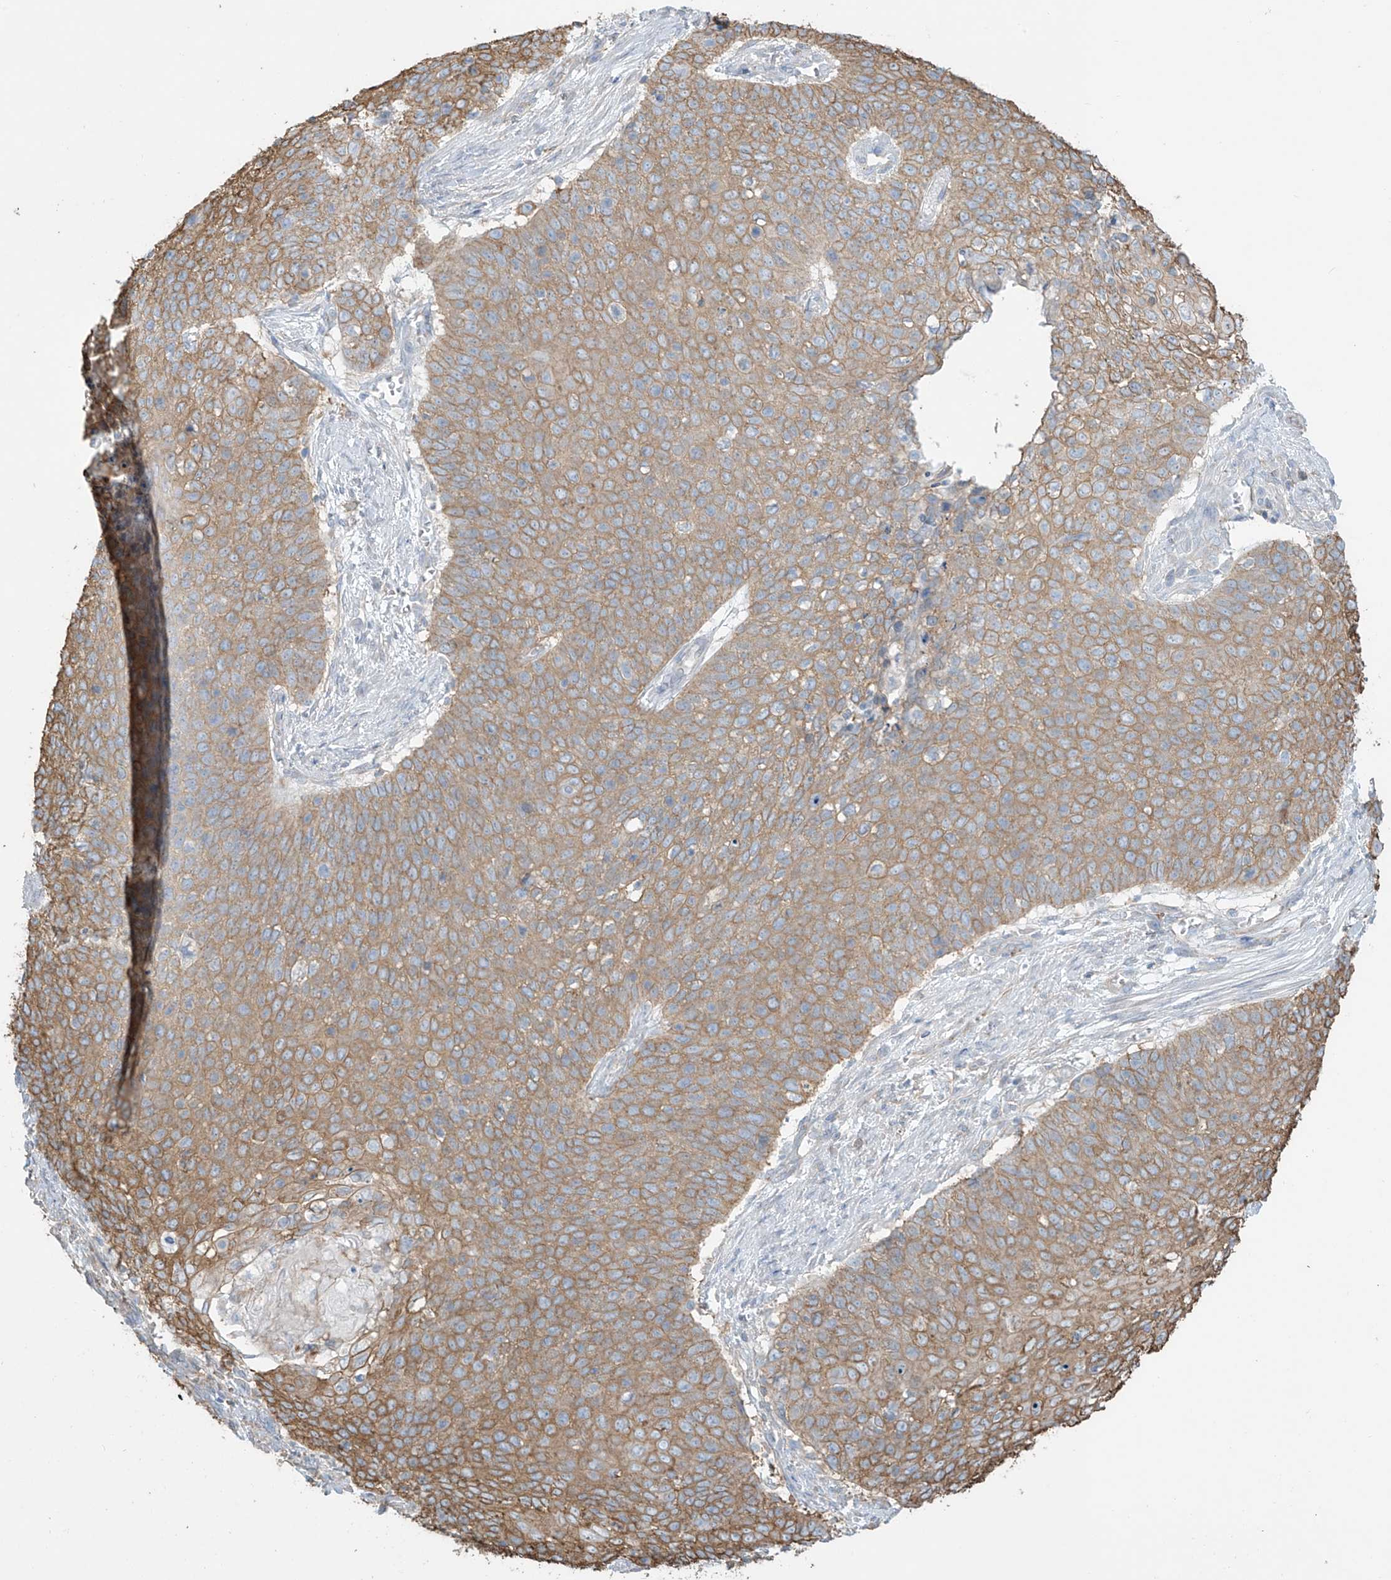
{"staining": {"intensity": "moderate", "quantity": ">75%", "location": "cytoplasmic/membranous"}, "tissue": "cervical cancer", "cell_type": "Tumor cells", "image_type": "cancer", "snomed": [{"axis": "morphology", "description": "Squamous cell carcinoma, NOS"}, {"axis": "topography", "description": "Cervix"}], "caption": "An image showing moderate cytoplasmic/membranous positivity in about >75% of tumor cells in cervical cancer (squamous cell carcinoma), as visualized by brown immunohistochemical staining.", "gene": "ZNF846", "patient": {"sex": "female", "age": 39}}